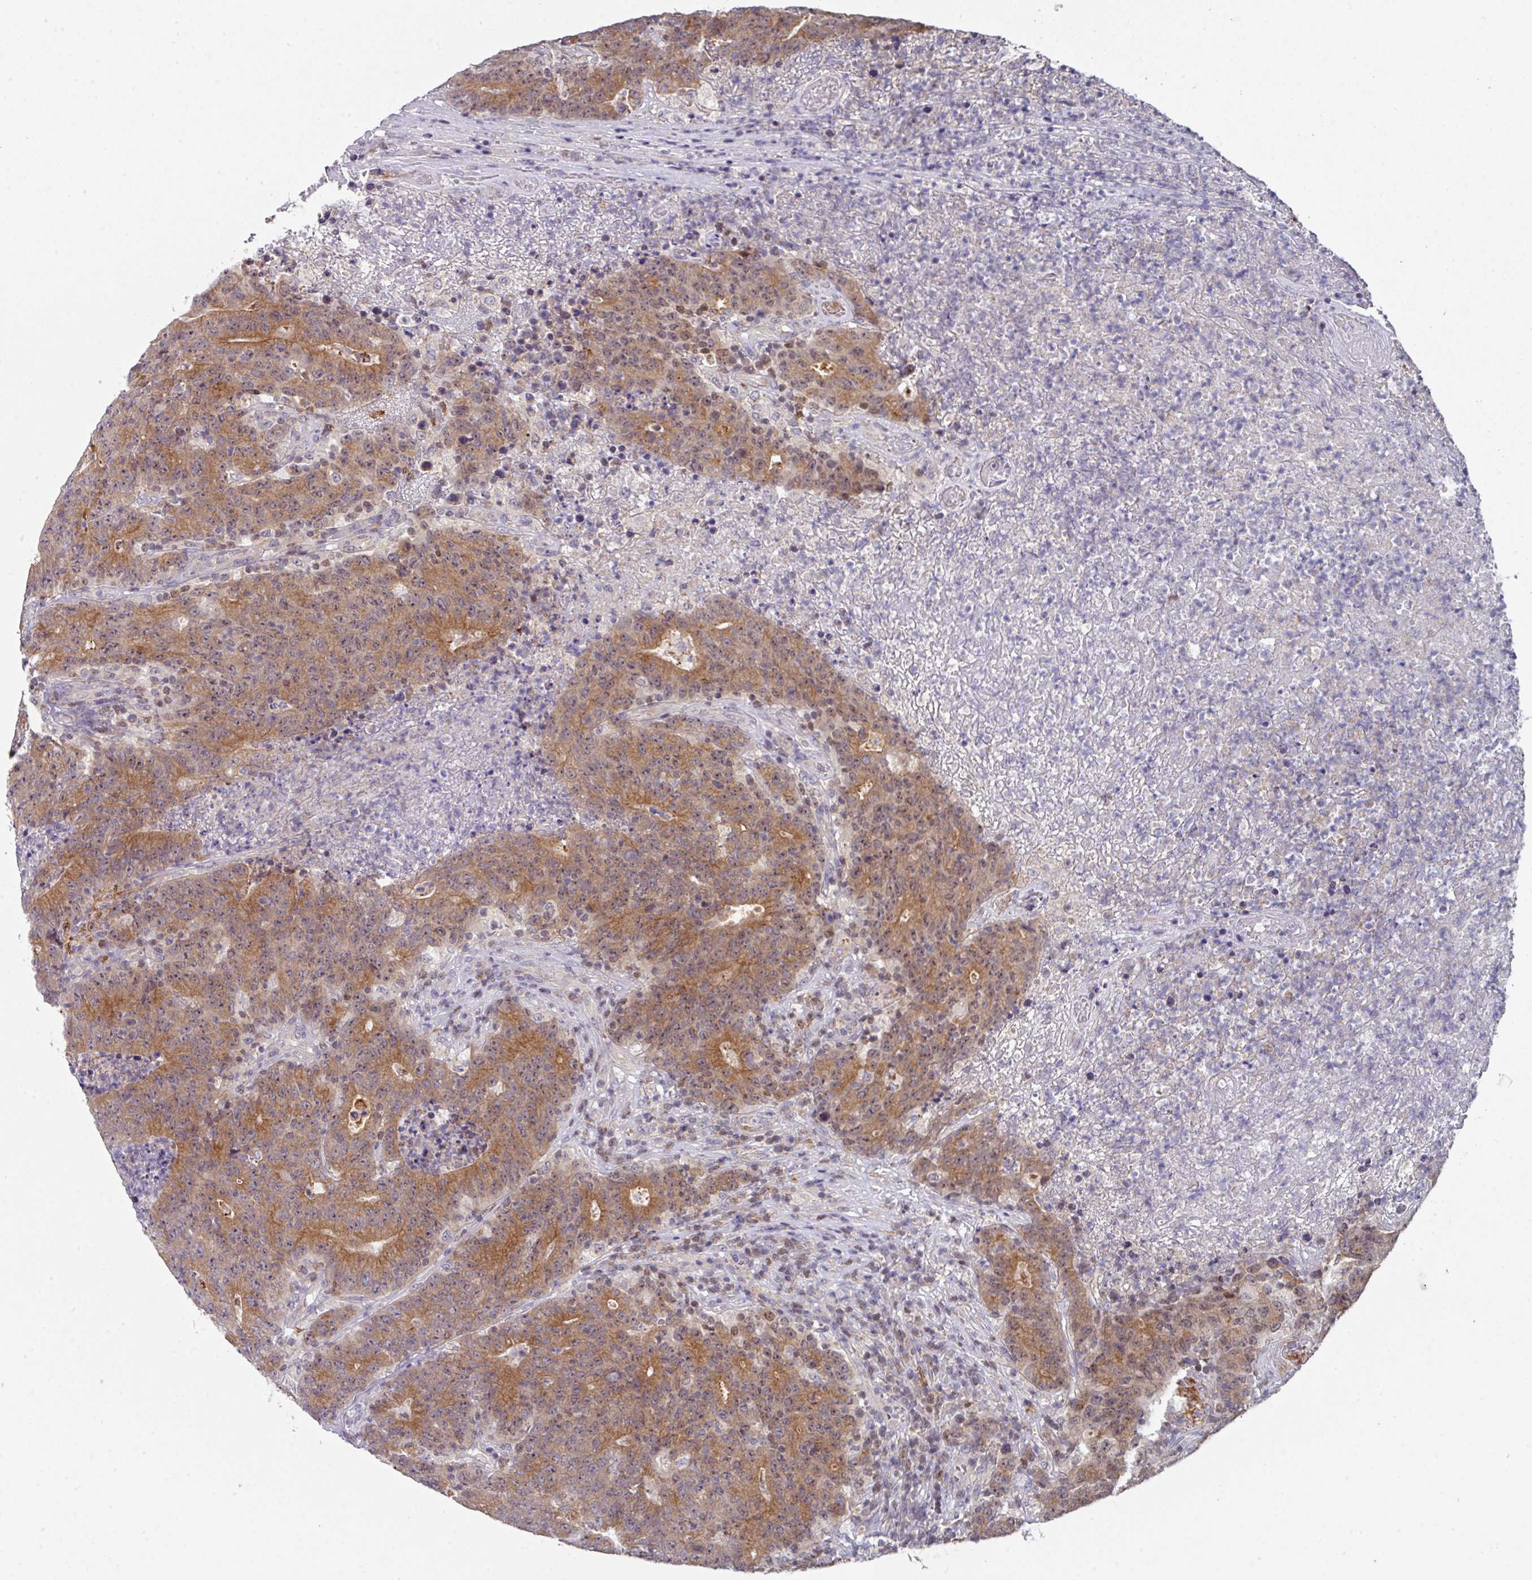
{"staining": {"intensity": "moderate", "quantity": ">75%", "location": "cytoplasmic/membranous"}, "tissue": "colorectal cancer", "cell_type": "Tumor cells", "image_type": "cancer", "snomed": [{"axis": "morphology", "description": "Adenocarcinoma, NOS"}, {"axis": "topography", "description": "Colon"}], "caption": "Colorectal cancer stained with DAB immunohistochemistry (IHC) demonstrates medium levels of moderate cytoplasmic/membranous expression in approximately >75% of tumor cells. The staining was performed using DAB, with brown indicating positive protein expression. Nuclei are stained blue with hematoxylin.", "gene": "DCAF12L2", "patient": {"sex": "female", "age": 75}}